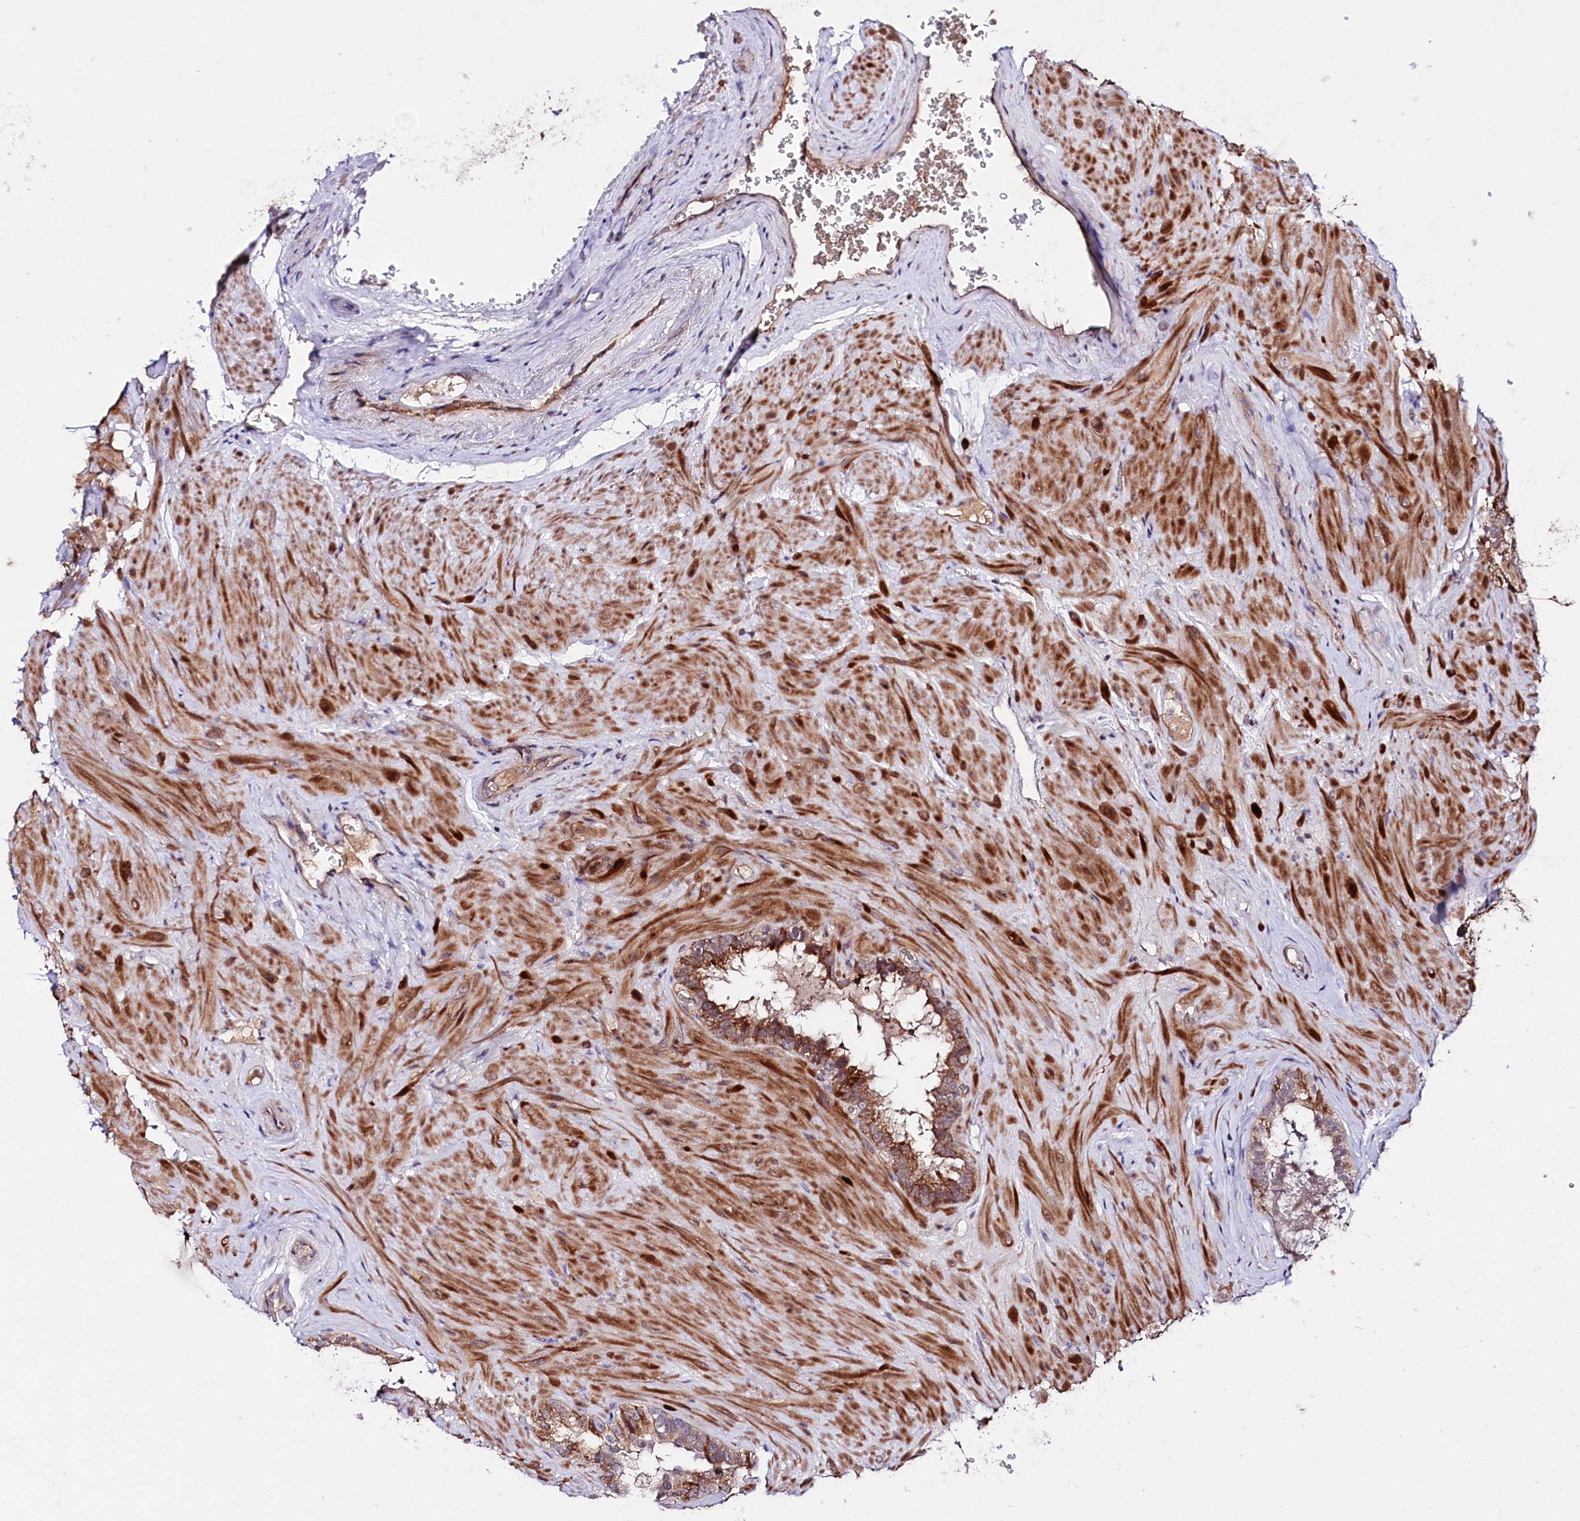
{"staining": {"intensity": "moderate", "quantity": ">75%", "location": "cytoplasmic/membranous"}, "tissue": "seminal vesicle", "cell_type": "Glandular cells", "image_type": "normal", "snomed": [{"axis": "morphology", "description": "Normal tissue, NOS"}, {"axis": "topography", "description": "Seminal veicle"}, {"axis": "topography", "description": "Peripheral nerve tissue"}], "caption": "Glandular cells reveal medium levels of moderate cytoplasmic/membranous positivity in approximately >75% of cells in benign seminal vesicle.", "gene": "TAFAZZIN", "patient": {"sex": "male", "age": 67}}